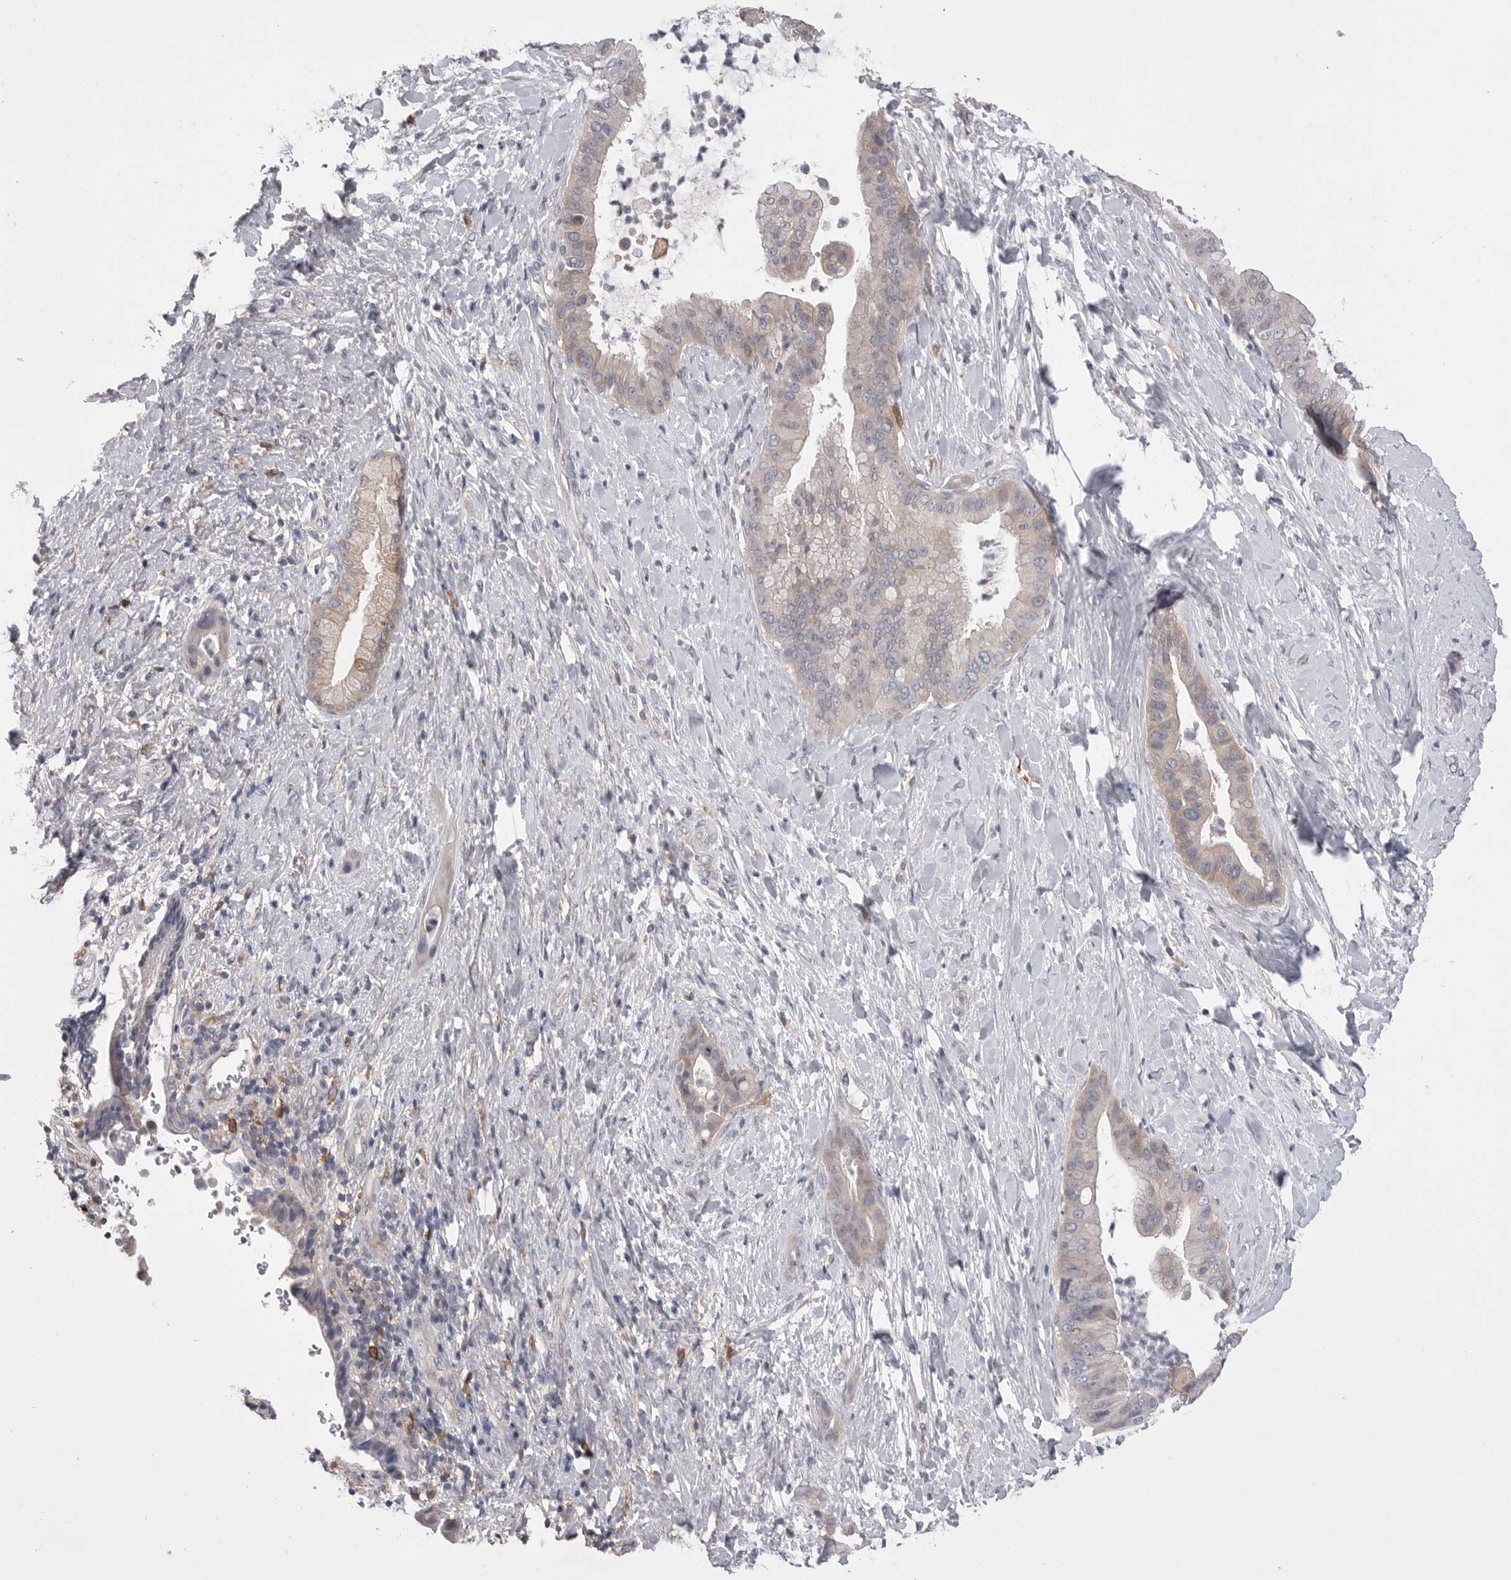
{"staining": {"intensity": "negative", "quantity": "none", "location": "none"}, "tissue": "liver cancer", "cell_type": "Tumor cells", "image_type": "cancer", "snomed": [{"axis": "morphology", "description": "Cholangiocarcinoma"}, {"axis": "topography", "description": "Liver"}], "caption": "IHC micrograph of neoplastic tissue: human liver cholangiocarcinoma stained with DAB exhibits no significant protein positivity in tumor cells.", "gene": "VAC14", "patient": {"sex": "female", "age": 54}}